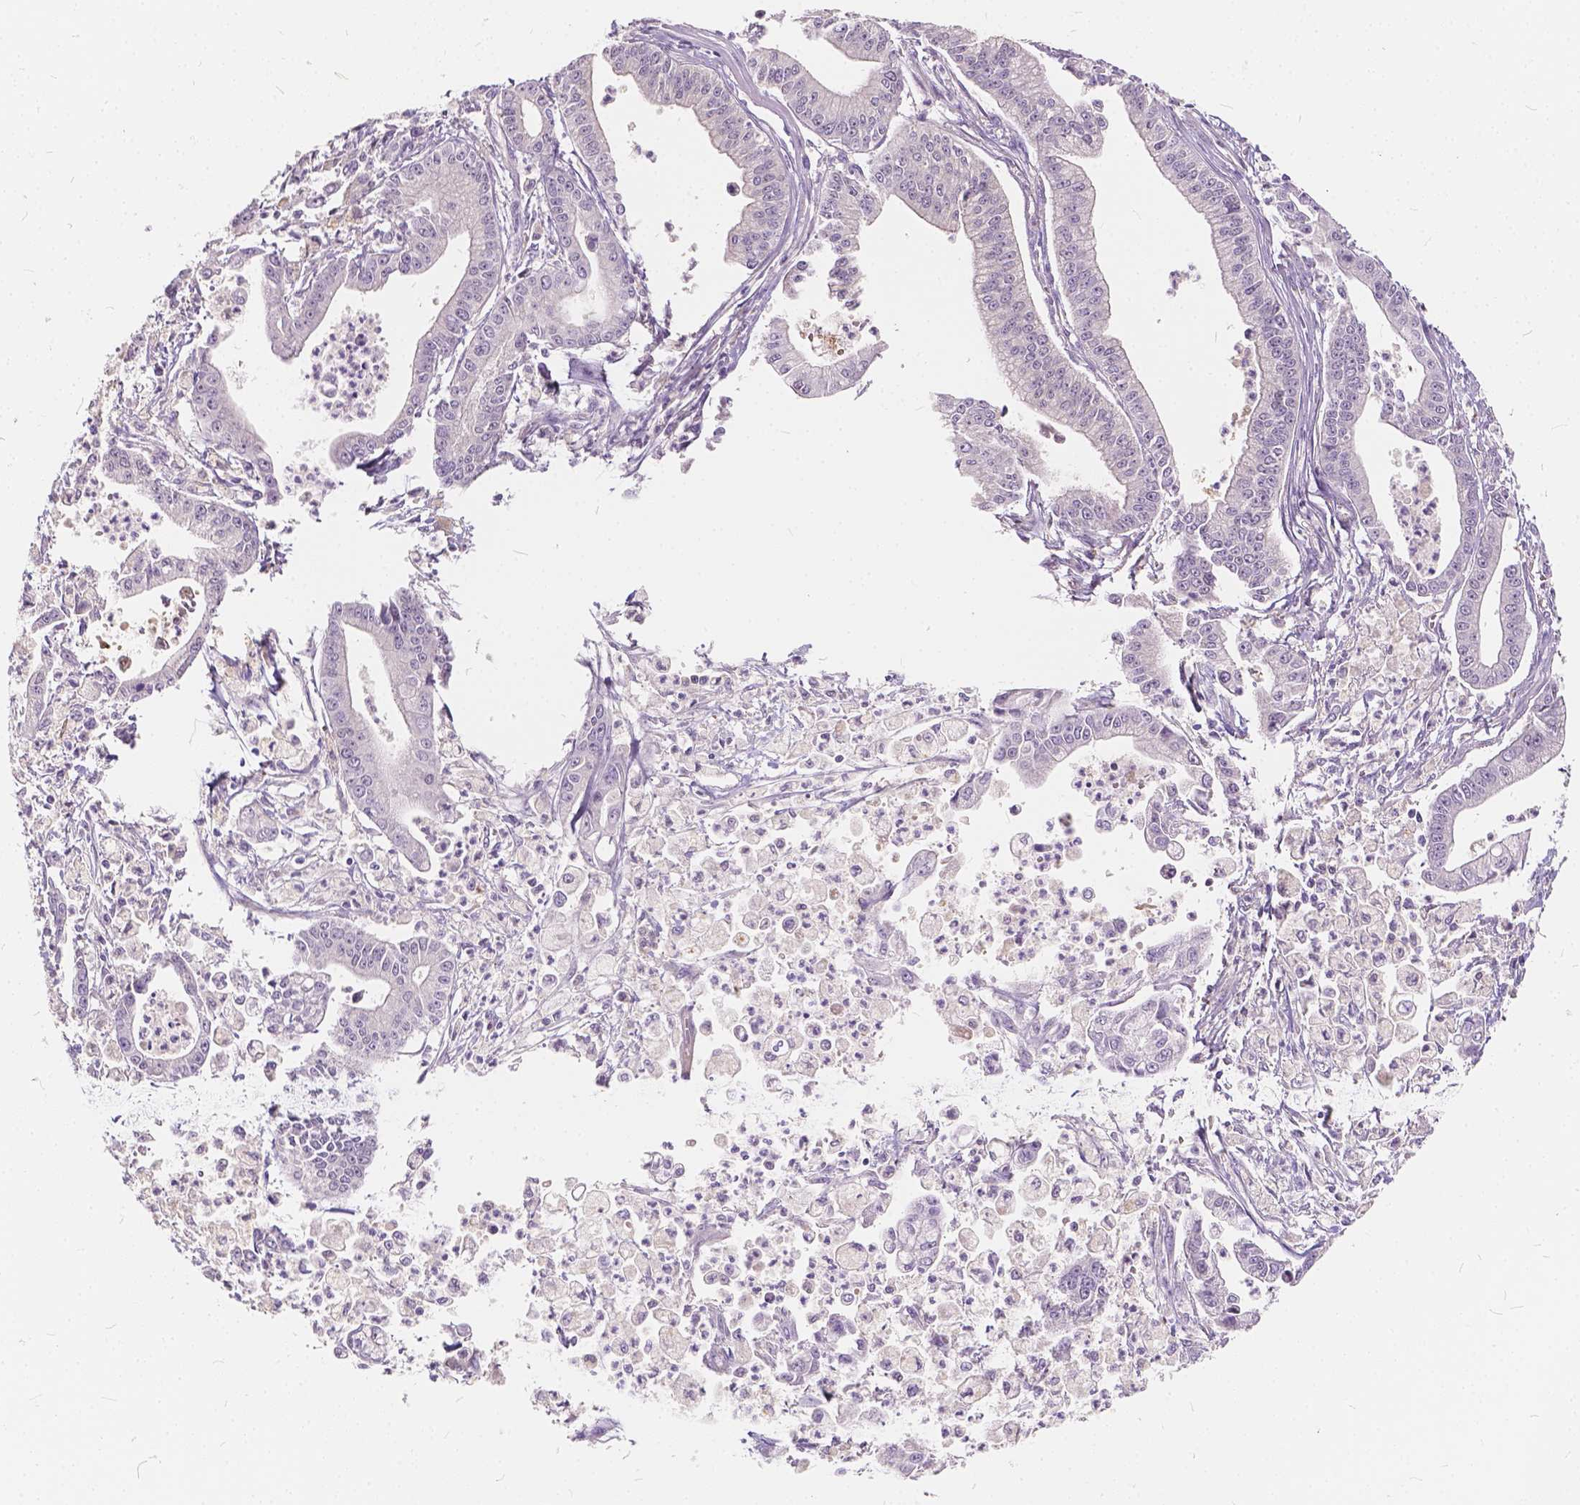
{"staining": {"intensity": "negative", "quantity": "none", "location": "none"}, "tissue": "pancreatic cancer", "cell_type": "Tumor cells", "image_type": "cancer", "snomed": [{"axis": "morphology", "description": "Adenocarcinoma, NOS"}, {"axis": "topography", "description": "Pancreas"}], "caption": "An image of human pancreatic cancer (adenocarcinoma) is negative for staining in tumor cells.", "gene": "KIAA0513", "patient": {"sex": "female", "age": 65}}